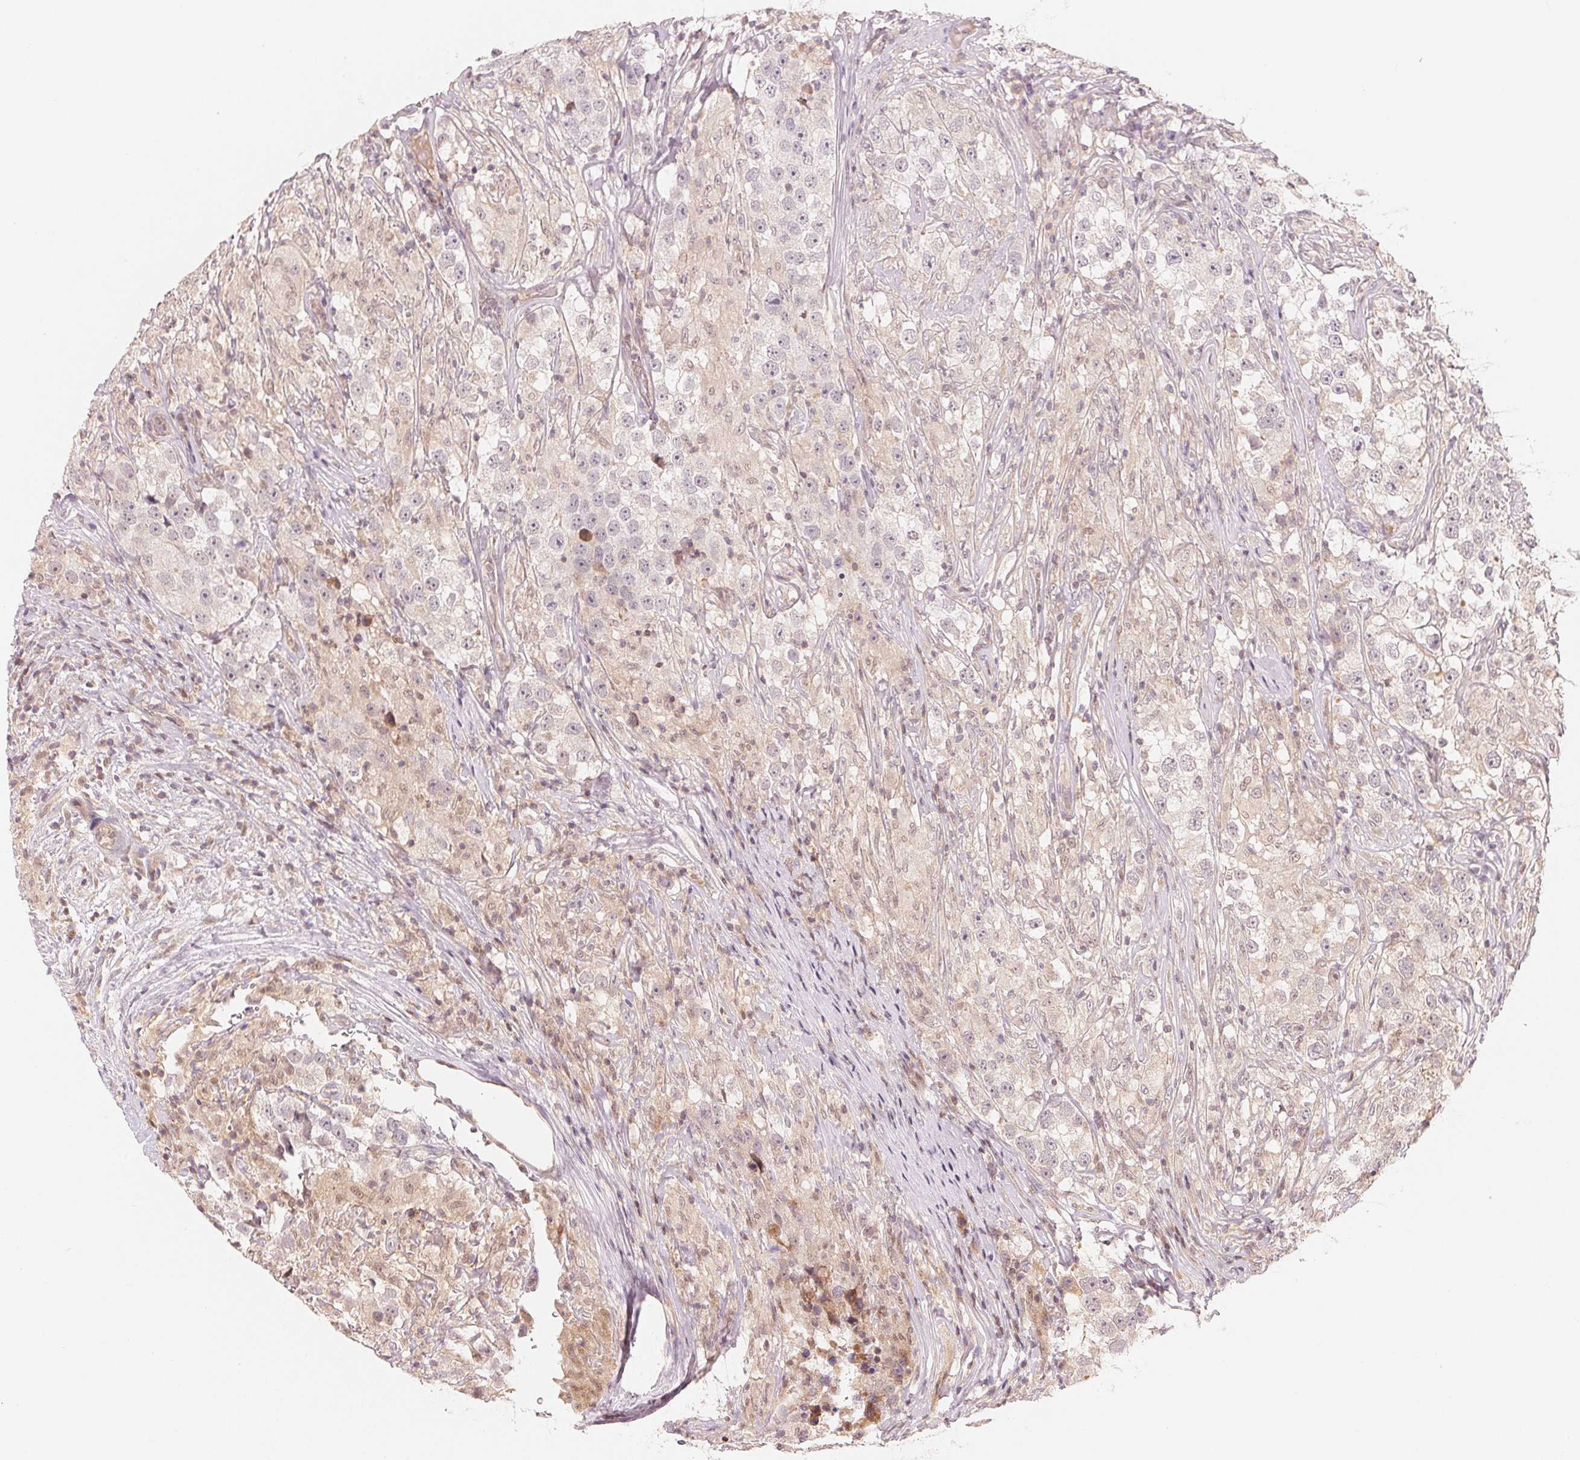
{"staining": {"intensity": "negative", "quantity": "none", "location": "none"}, "tissue": "testis cancer", "cell_type": "Tumor cells", "image_type": "cancer", "snomed": [{"axis": "morphology", "description": "Seminoma, NOS"}, {"axis": "topography", "description": "Testis"}], "caption": "Protein analysis of testis cancer (seminoma) displays no significant expression in tumor cells.", "gene": "PRKN", "patient": {"sex": "male", "age": 46}}